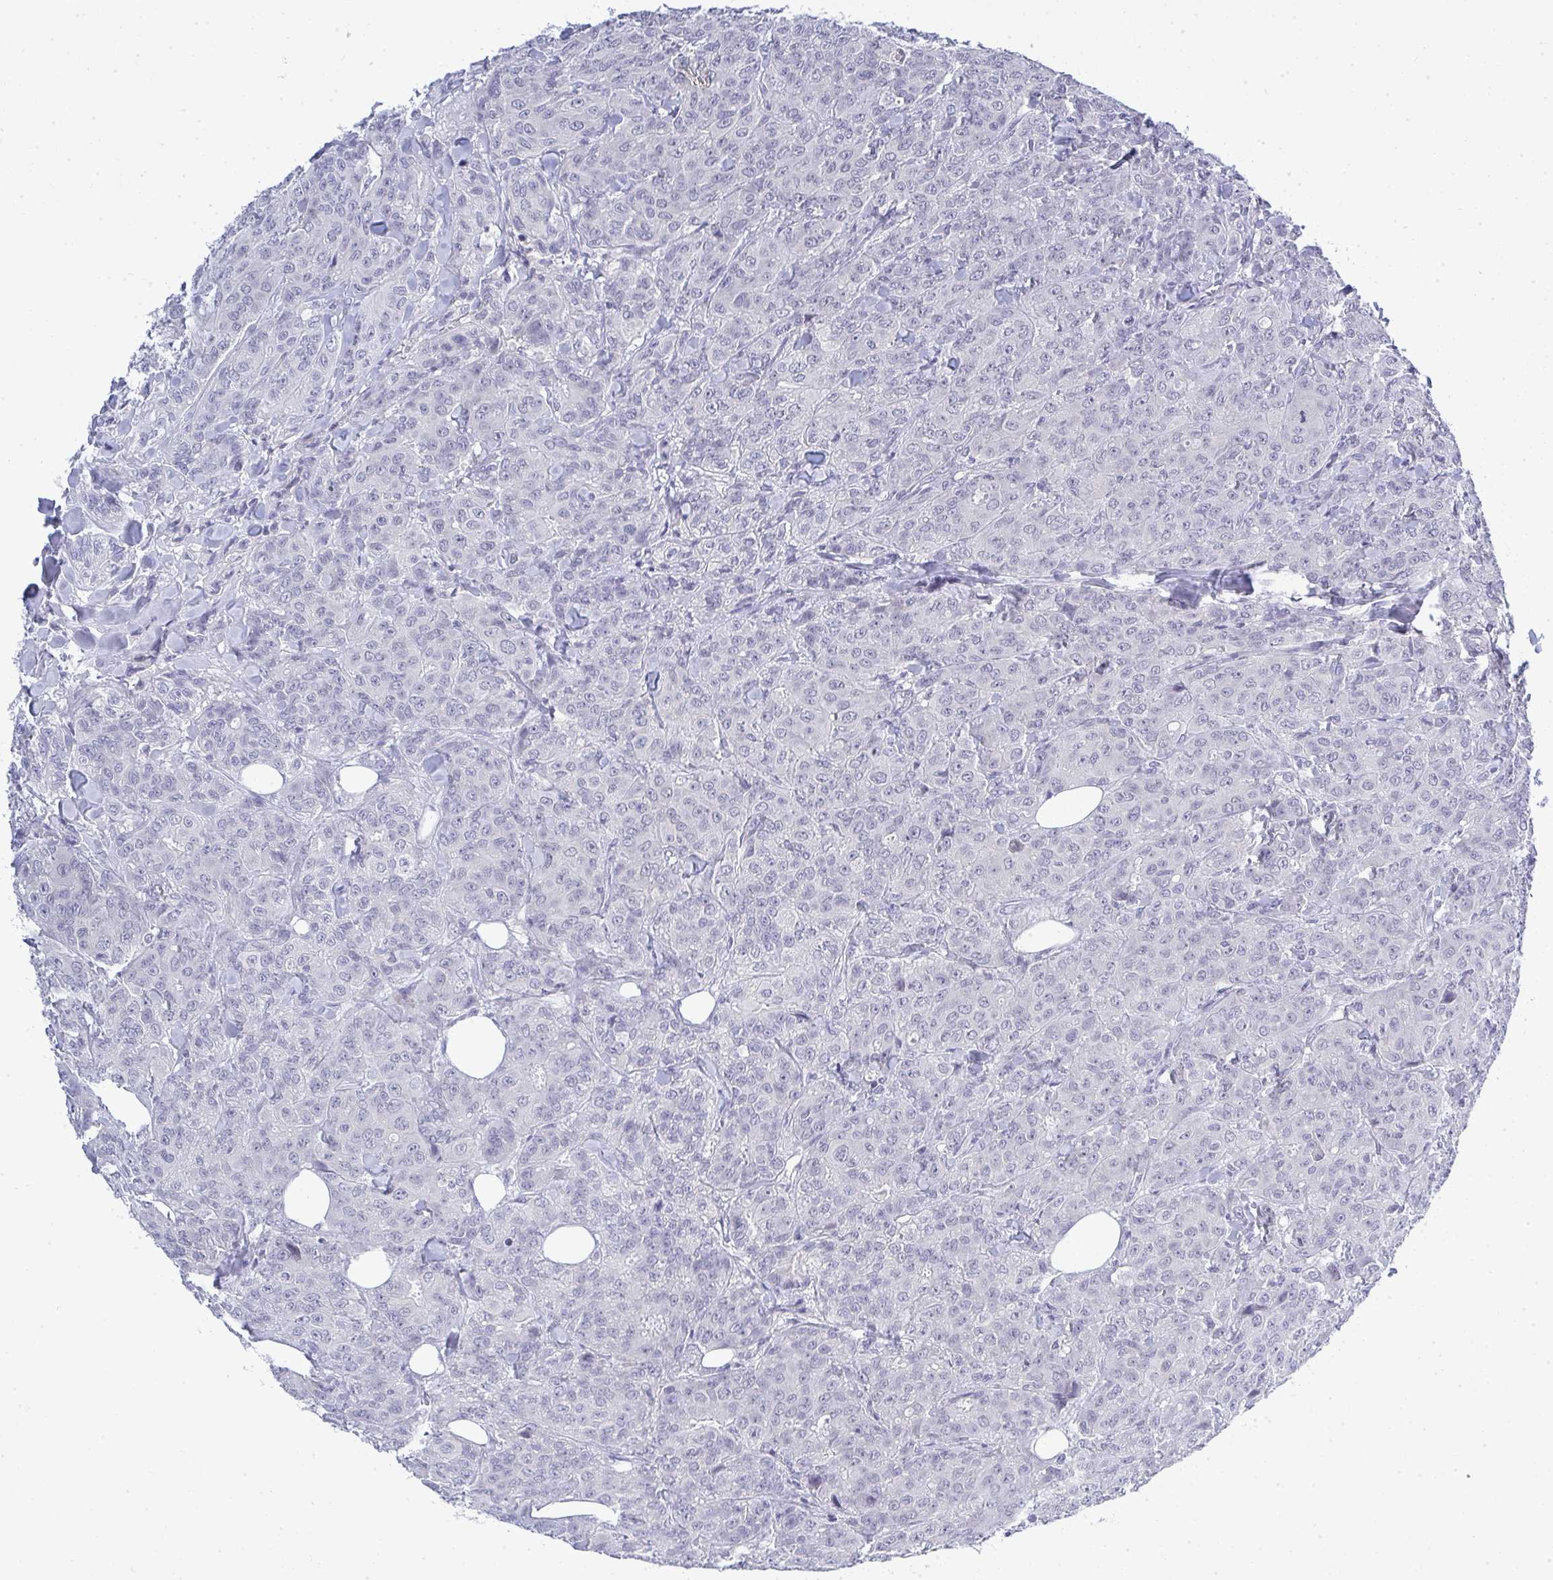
{"staining": {"intensity": "negative", "quantity": "none", "location": "none"}, "tissue": "breast cancer", "cell_type": "Tumor cells", "image_type": "cancer", "snomed": [{"axis": "morphology", "description": "Normal tissue, NOS"}, {"axis": "morphology", "description": "Duct carcinoma"}, {"axis": "topography", "description": "Breast"}], "caption": "Histopathology image shows no protein staining in tumor cells of breast invasive ductal carcinoma tissue. (Stains: DAB immunohistochemistry (IHC) with hematoxylin counter stain, Microscopy: brightfield microscopy at high magnification).", "gene": "TMEM82", "patient": {"sex": "female", "age": 43}}